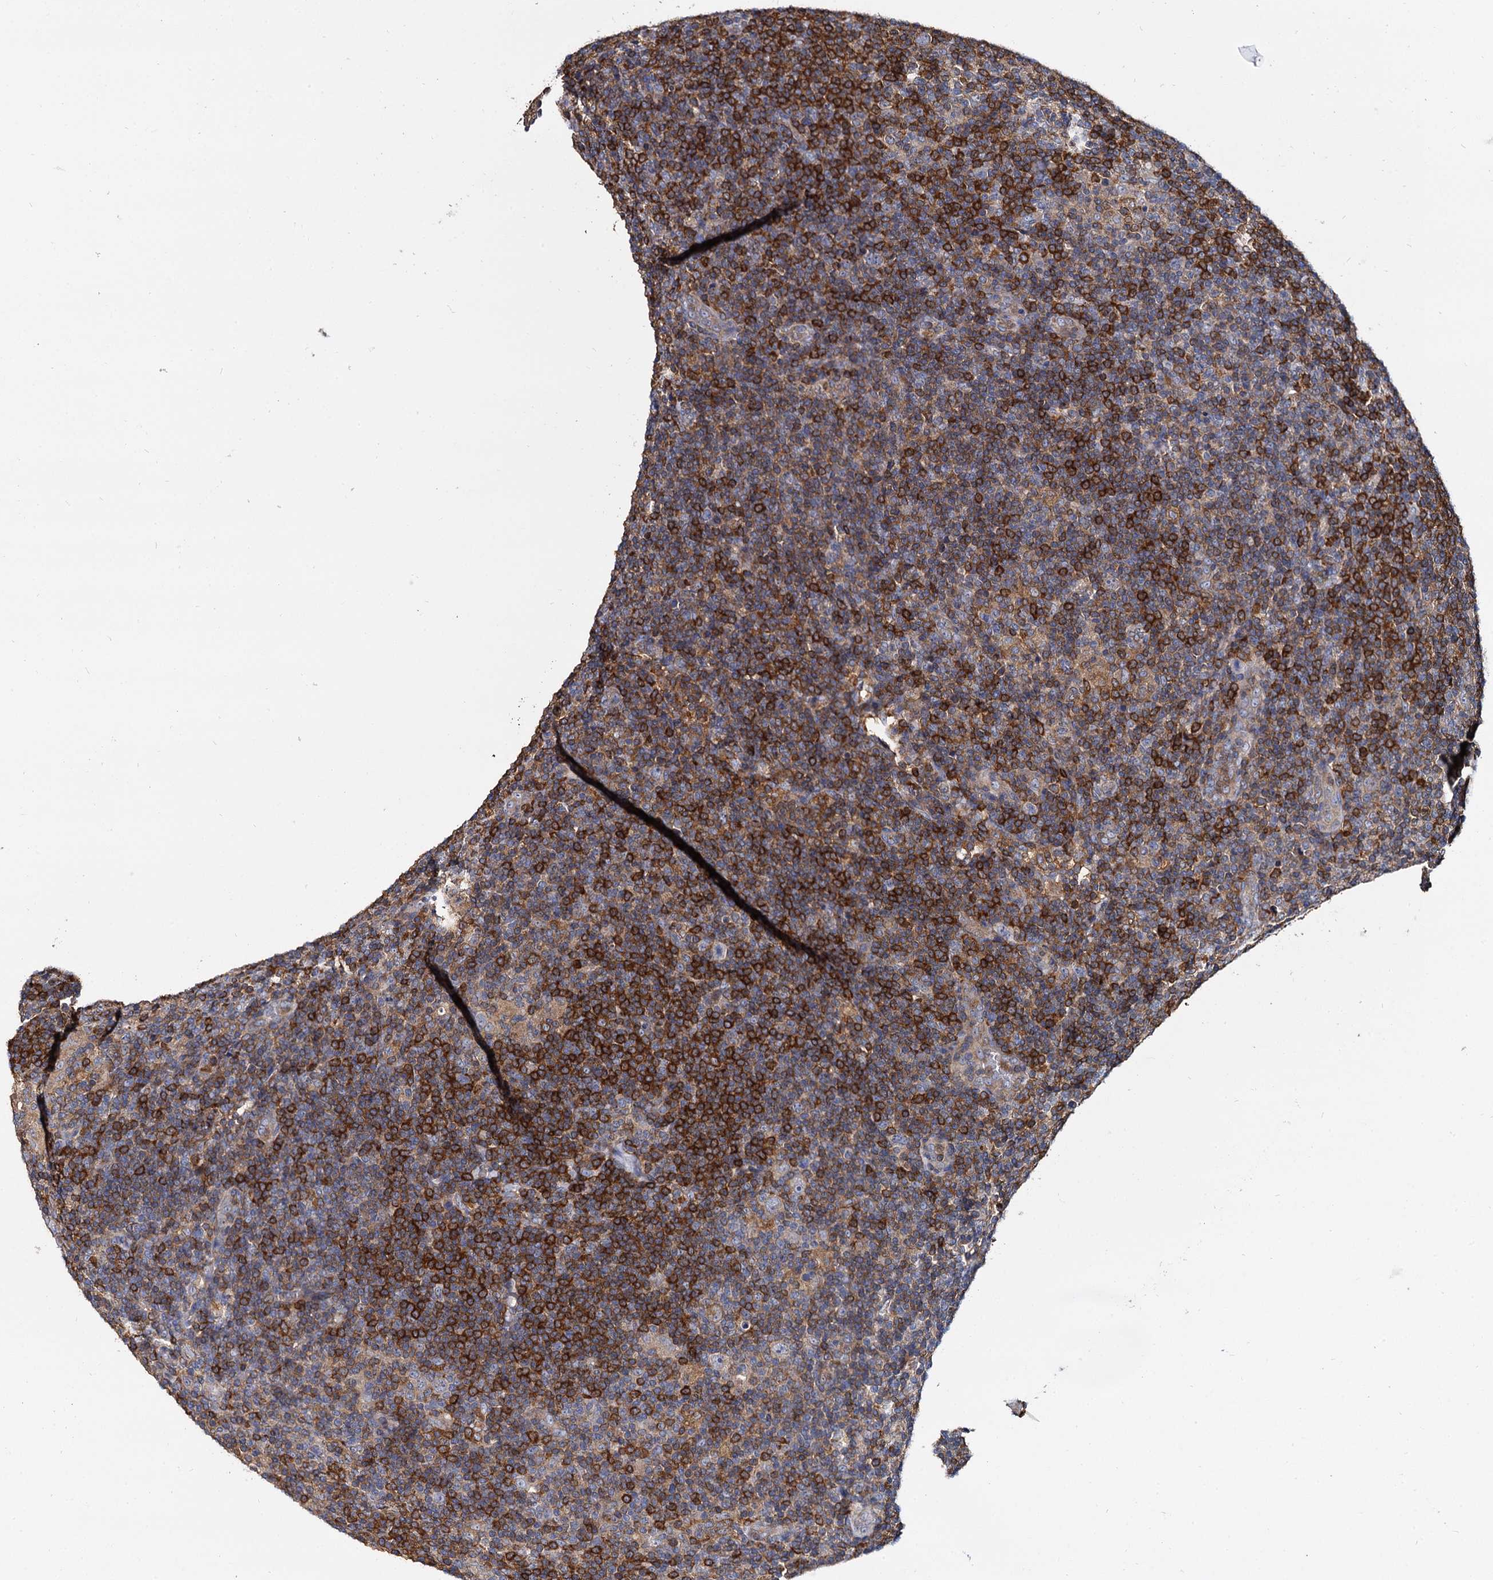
{"staining": {"intensity": "moderate", "quantity": ">75%", "location": "cytoplasmic/membranous"}, "tissue": "lymphoma", "cell_type": "Tumor cells", "image_type": "cancer", "snomed": [{"axis": "morphology", "description": "Hodgkin's disease, NOS"}, {"axis": "topography", "description": "Lymph node"}], "caption": "Immunohistochemistry (IHC) (DAB) staining of human lymphoma shows moderate cytoplasmic/membranous protein staining in about >75% of tumor cells.", "gene": "ANKRD13A", "patient": {"sex": "female", "age": 57}}